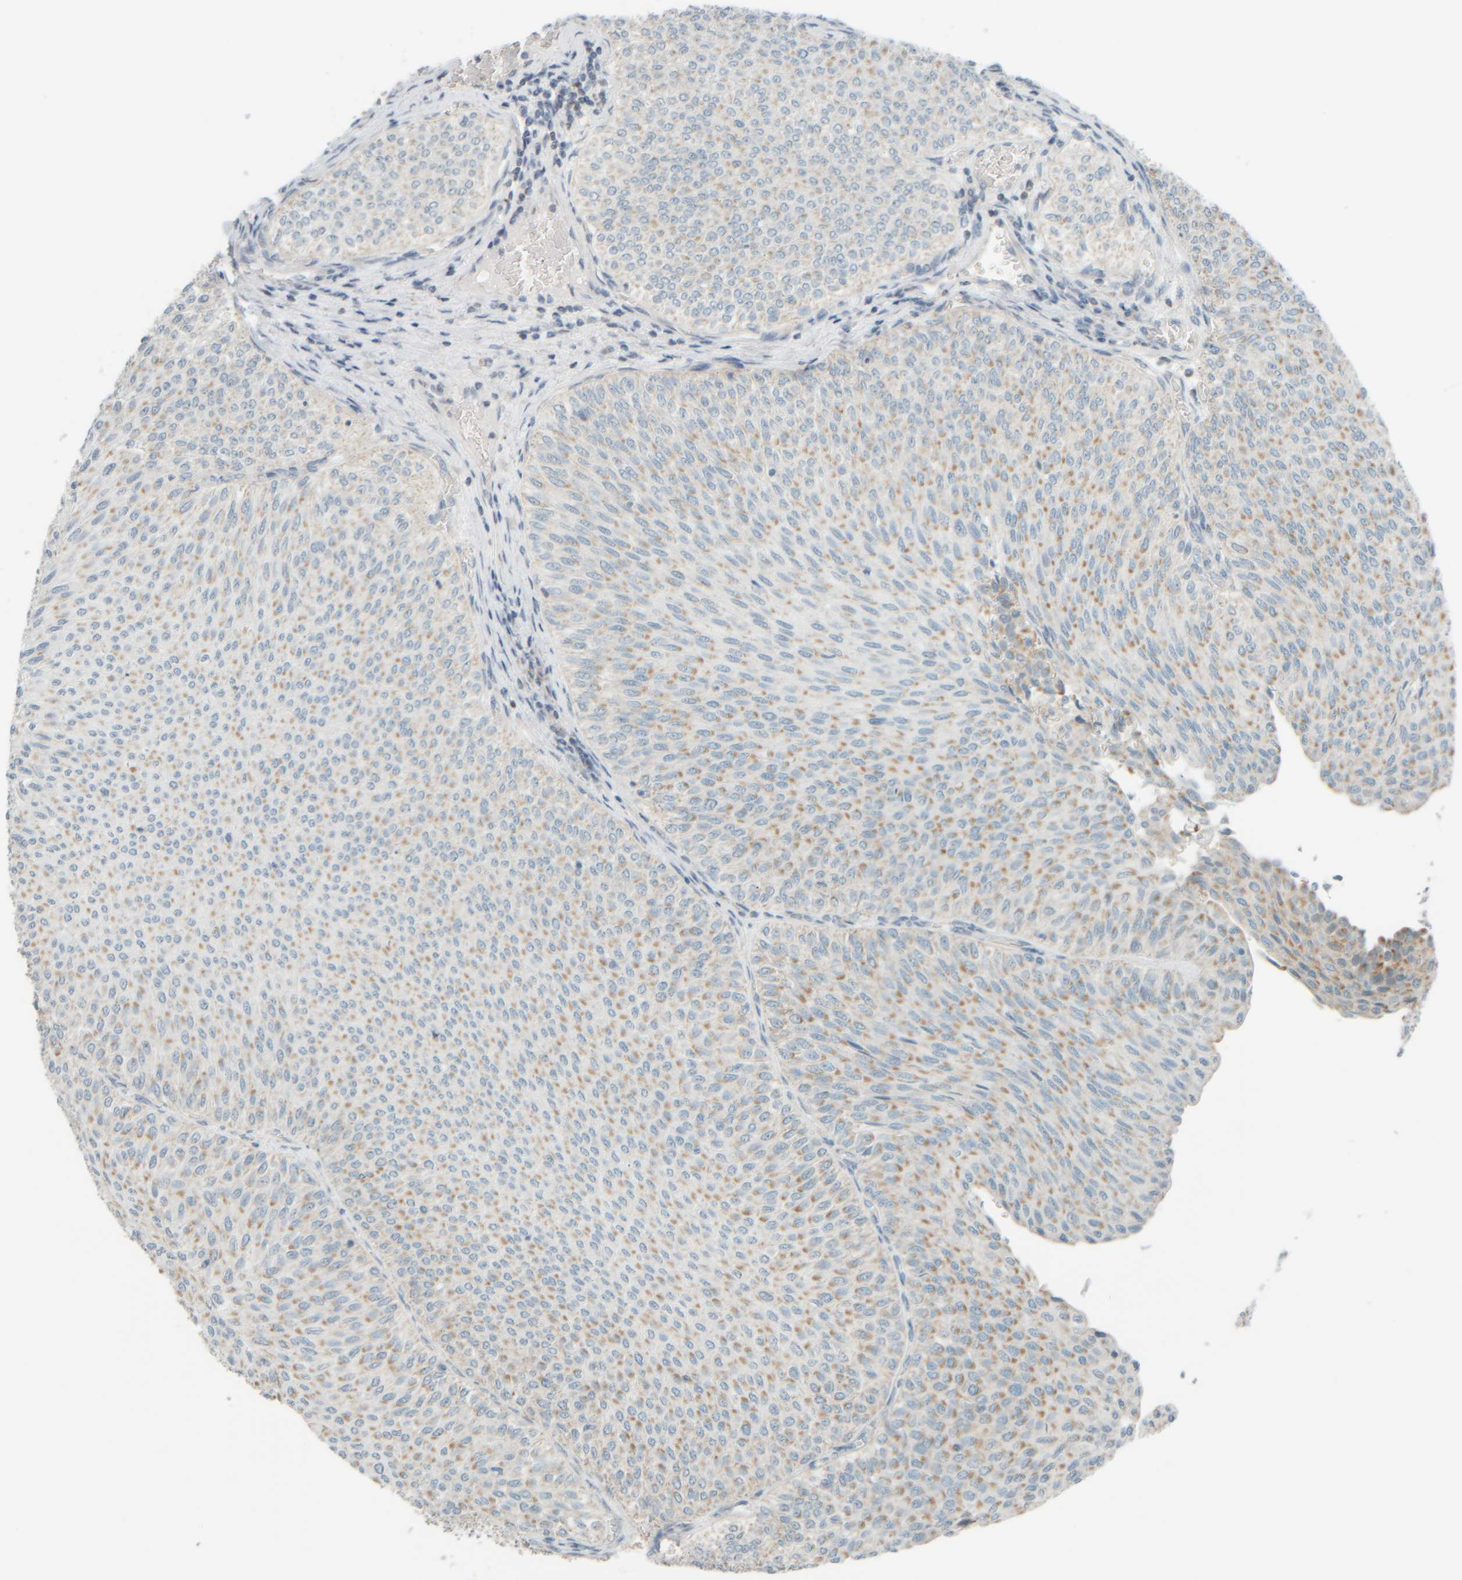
{"staining": {"intensity": "moderate", "quantity": "25%-75%", "location": "cytoplasmic/membranous"}, "tissue": "urothelial cancer", "cell_type": "Tumor cells", "image_type": "cancer", "snomed": [{"axis": "morphology", "description": "Urothelial carcinoma, Low grade"}, {"axis": "topography", "description": "Urinary bladder"}], "caption": "Urothelial carcinoma (low-grade) was stained to show a protein in brown. There is medium levels of moderate cytoplasmic/membranous positivity in approximately 25%-75% of tumor cells.", "gene": "PTGES3L-AARSD1", "patient": {"sex": "male", "age": 78}}